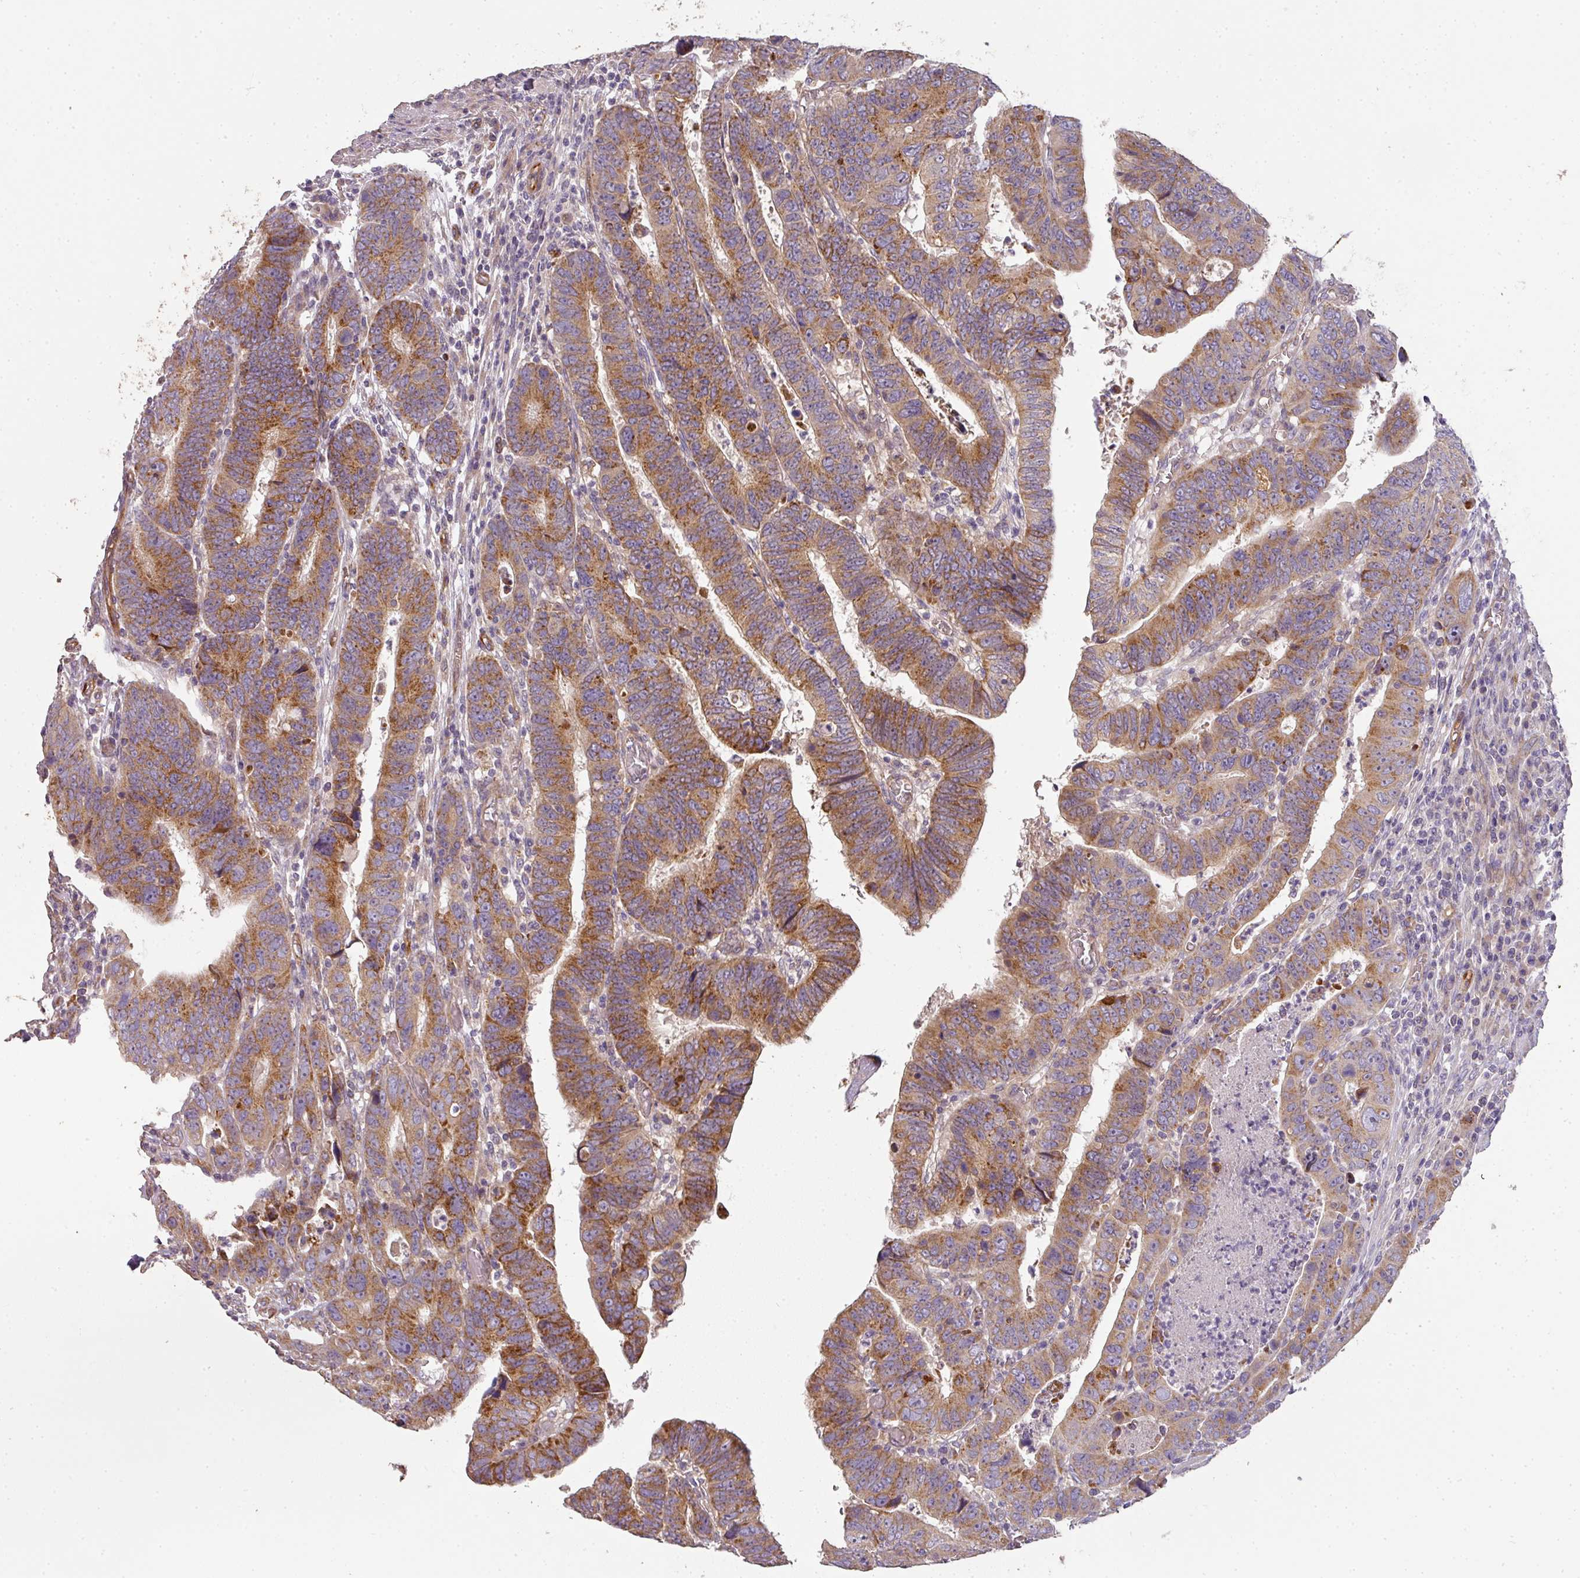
{"staining": {"intensity": "moderate", "quantity": ">75%", "location": "cytoplasmic/membranous"}, "tissue": "colorectal cancer", "cell_type": "Tumor cells", "image_type": "cancer", "snomed": [{"axis": "morphology", "description": "Normal tissue, NOS"}, {"axis": "morphology", "description": "Adenocarcinoma, NOS"}, {"axis": "topography", "description": "Rectum"}], "caption": "Human colorectal cancer stained for a protein (brown) demonstrates moderate cytoplasmic/membranous positive positivity in approximately >75% of tumor cells.", "gene": "PCDH1", "patient": {"sex": "female", "age": 65}}